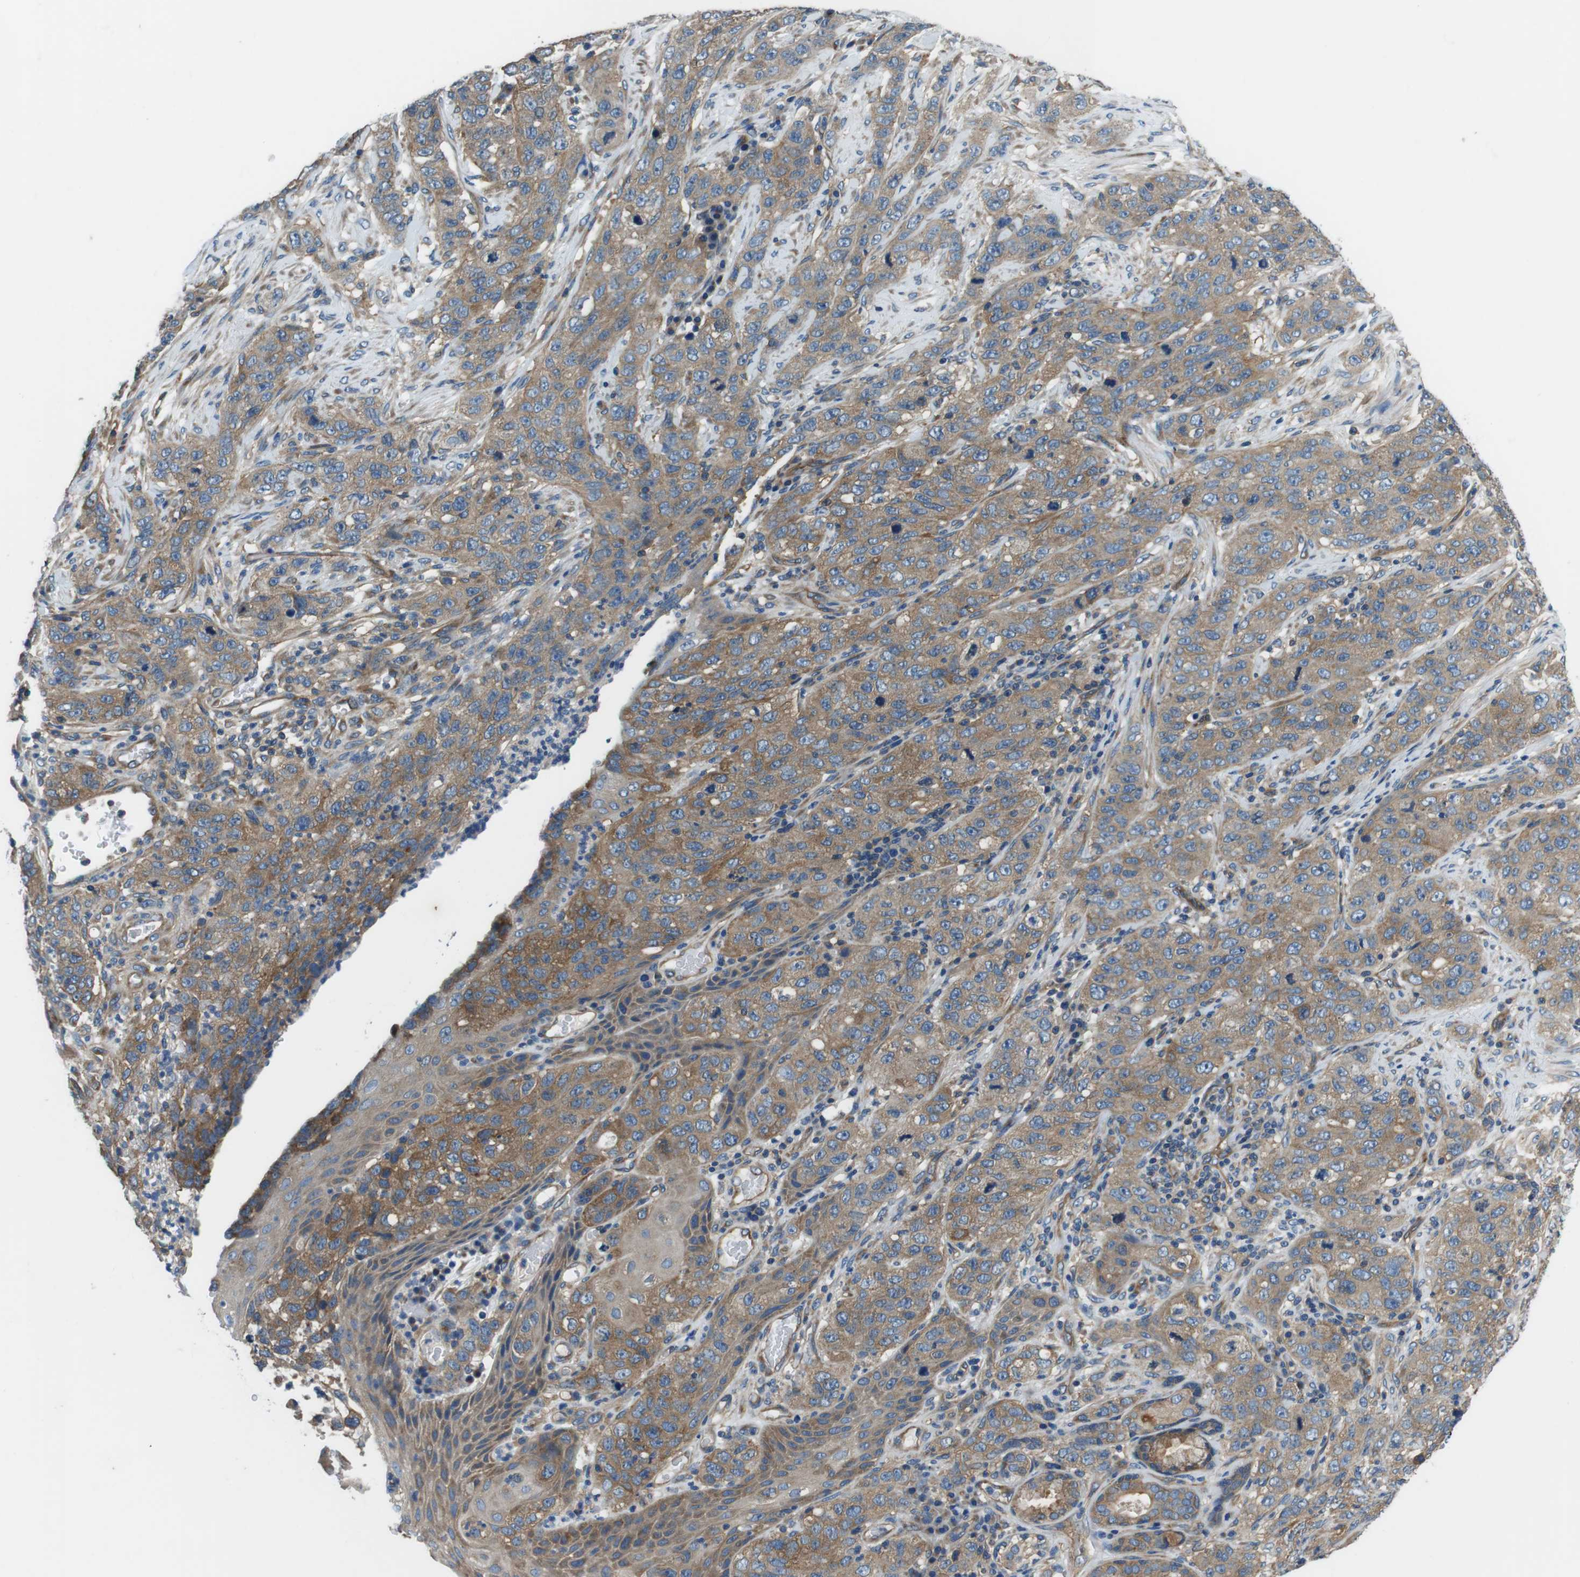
{"staining": {"intensity": "moderate", "quantity": ">75%", "location": "cytoplasmic/membranous"}, "tissue": "stomach cancer", "cell_type": "Tumor cells", "image_type": "cancer", "snomed": [{"axis": "morphology", "description": "Adenocarcinoma, NOS"}, {"axis": "topography", "description": "Stomach"}], "caption": "About >75% of tumor cells in human adenocarcinoma (stomach) demonstrate moderate cytoplasmic/membranous protein expression as visualized by brown immunohistochemical staining.", "gene": "DENND4C", "patient": {"sex": "male", "age": 48}}